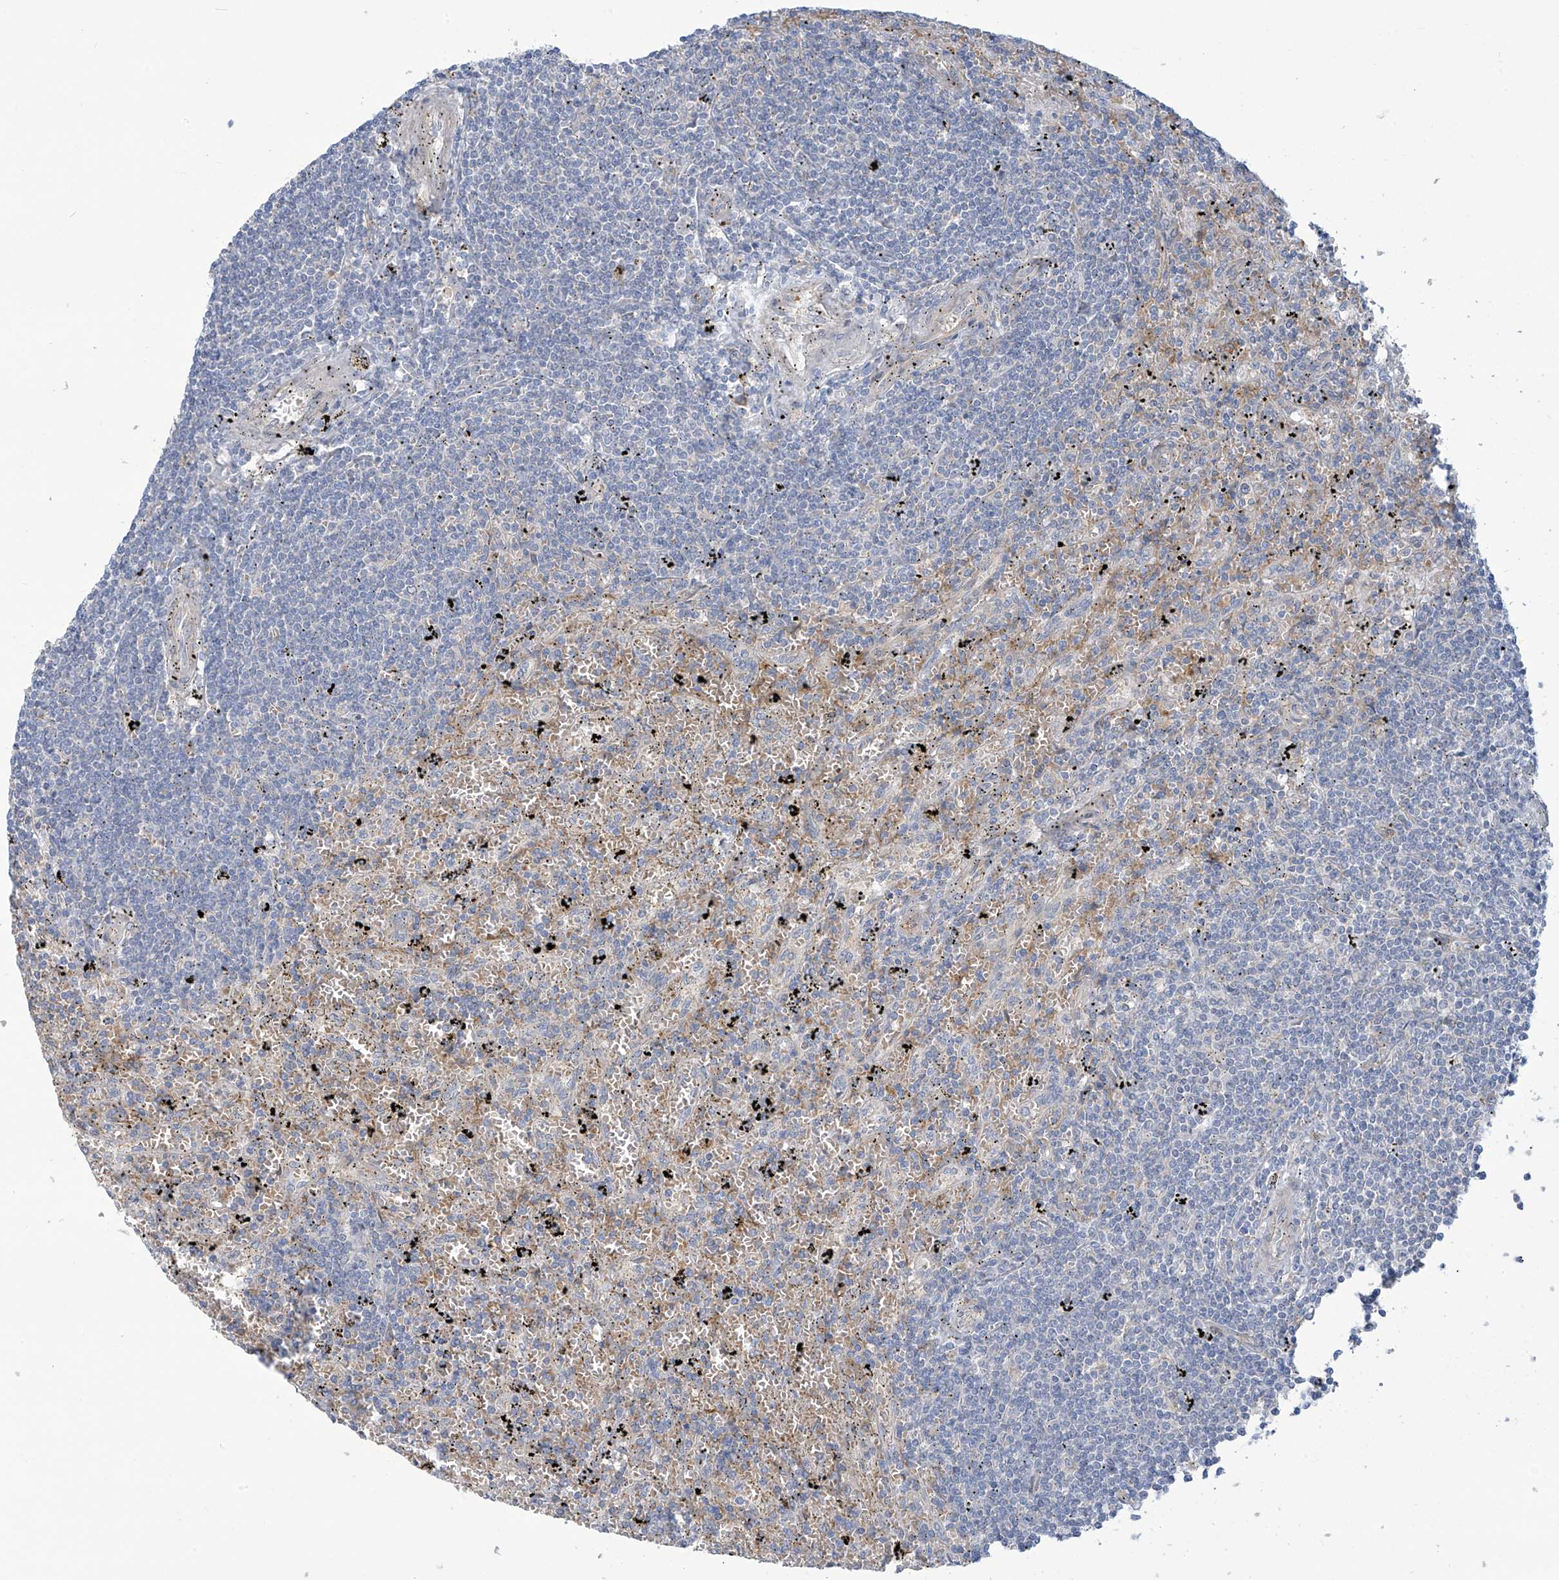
{"staining": {"intensity": "negative", "quantity": "none", "location": "none"}, "tissue": "lymphoma", "cell_type": "Tumor cells", "image_type": "cancer", "snomed": [{"axis": "morphology", "description": "Malignant lymphoma, non-Hodgkin's type, Low grade"}, {"axis": "topography", "description": "Spleen"}], "caption": "Immunohistochemical staining of lymphoma displays no significant positivity in tumor cells.", "gene": "ADAT2", "patient": {"sex": "male", "age": 76}}